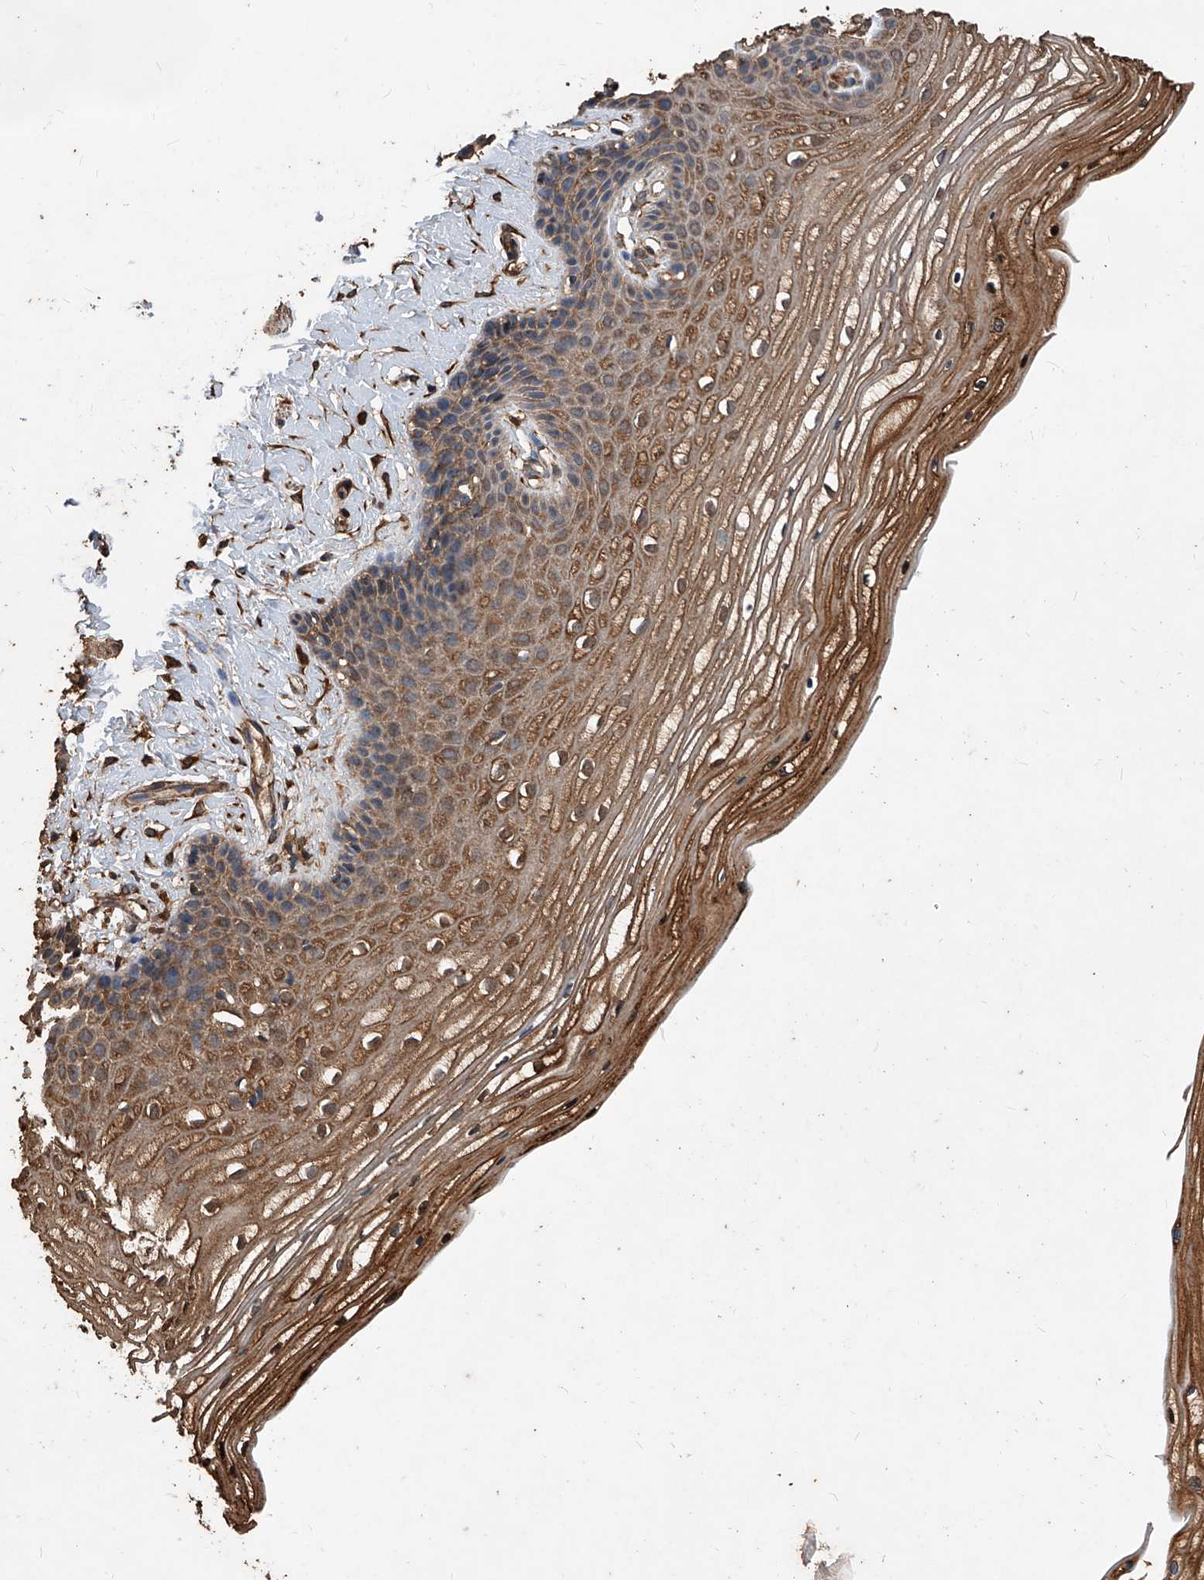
{"staining": {"intensity": "moderate", "quantity": ">75%", "location": "cytoplasmic/membranous"}, "tissue": "vagina", "cell_type": "Squamous epithelial cells", "image_type": "normal", "snomed": [{"axis": "morphology", "description": "Normal tissue, NOS"}, {"axis": "topography", "description": "Vagina"}, {"axis": "topography", "description": "Cervix"}], "caption": "Immunohistochemical staining of benign vagina reveals moderate cytoplasmic/membranous protein staining in approximately >75% of squamous epithelial cells. (DAB IHC, brown staining for protein, blue staining for nuclei).", "gene": "UCP2", "patient": {"sex": "female", "age": 40}}